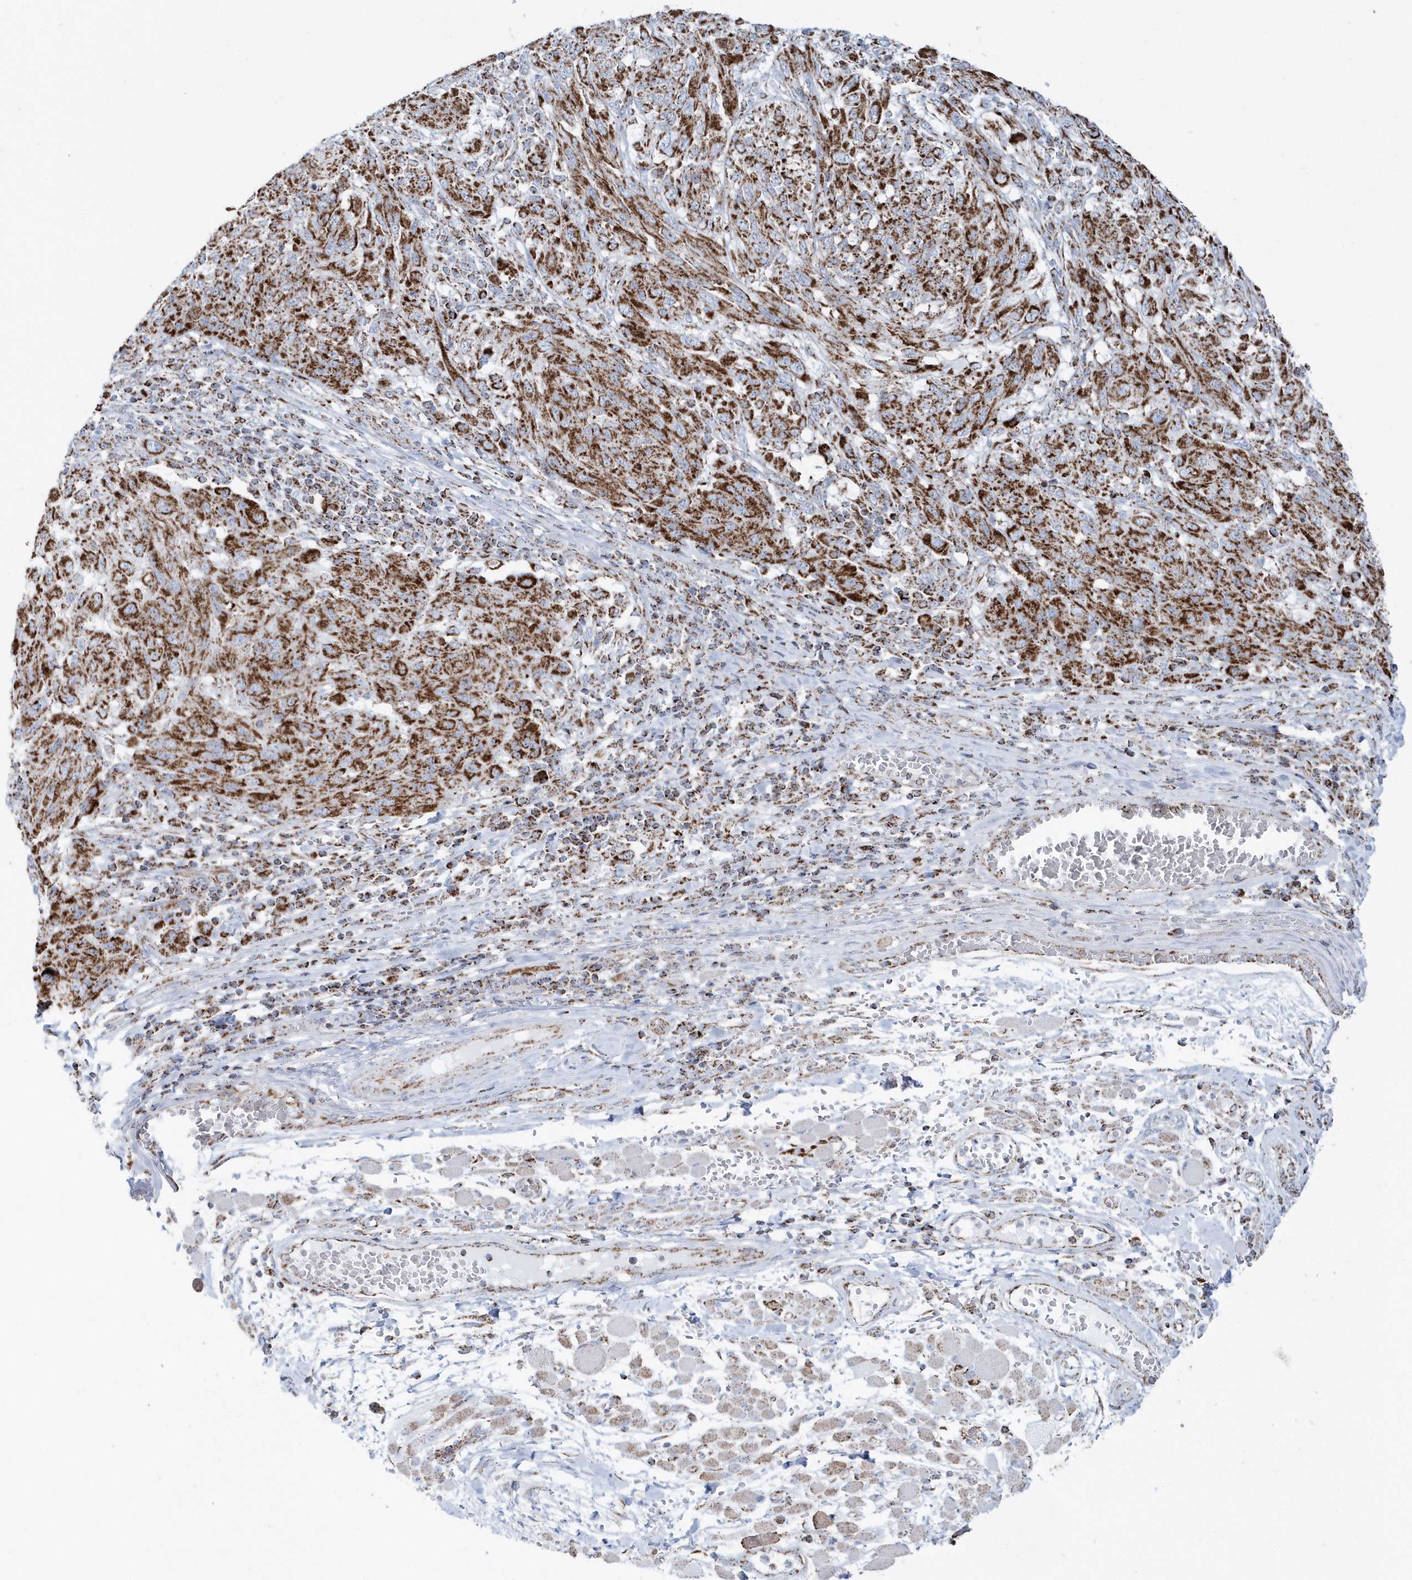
{"staining": {"intensity": "moderate", "quantity": ">75%", "location": "cytoplasmic/membranous"}, "tissue": "melanoma", "cell_type": "Tumor cells", "image_type": "cancer", "snomed": [{"axis": "morphology", "description": "Malignant melanoma, NOS"}, {"axis": "topography", "description": "Skin"}], "caption": "An immunohistochemistry (IHC) photomicrograph of tumor tissue is shown. Protein staining in brown labels moderate cytoplasmic/membranous positivity in malignant melanoma within tumor cells.", "gene": "TMCO6", "patient": {"sex": "female", "age": 91}}